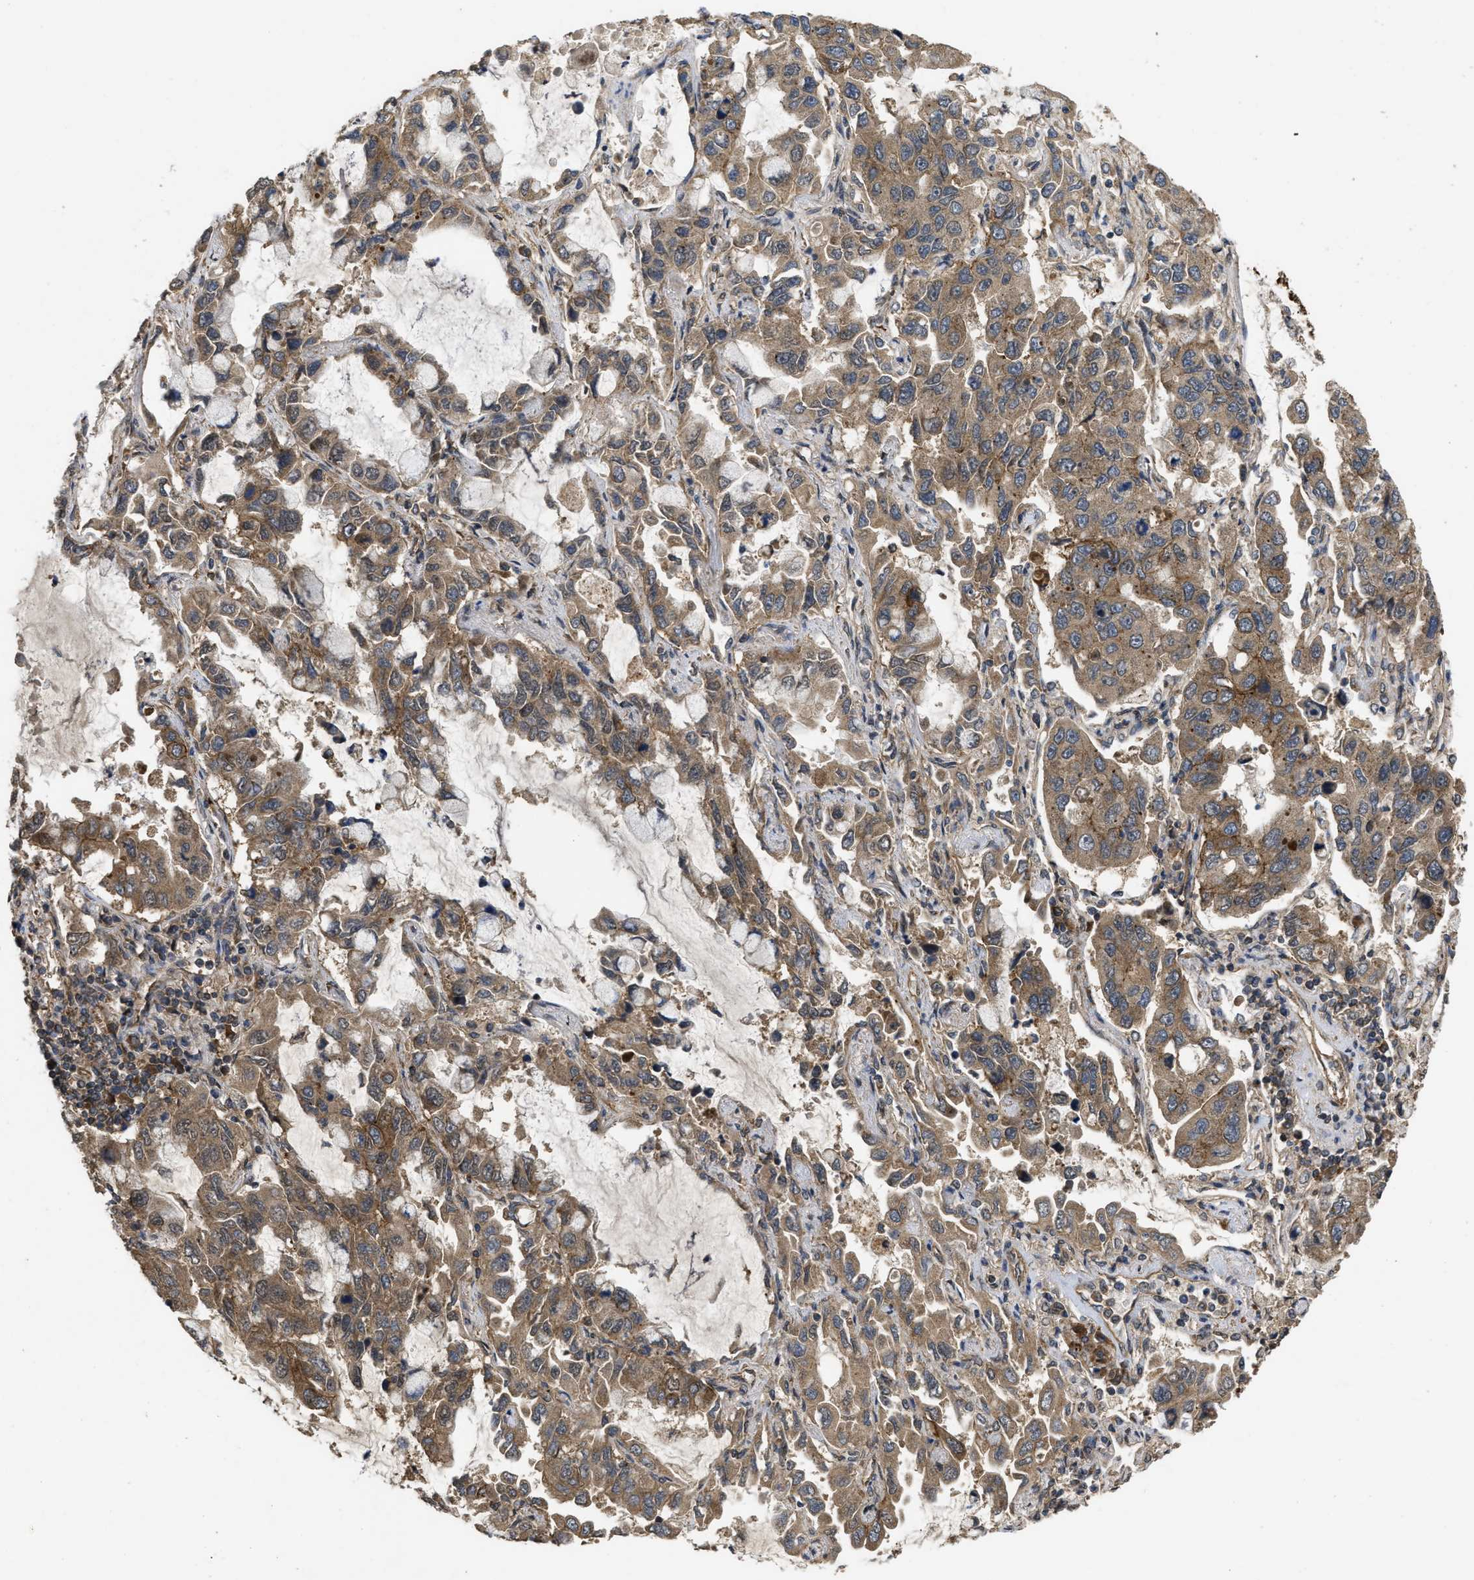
{"staining": {"intensity": "moderate", "quantity": ">75%", "location": "cytoplasmic/membranous"}, "tissue": "lung cancer", "cell_type": "Tumor cells", "image_type": "cancer", "snomed": [{"axis": "morphology", "description": "Adenocarcinoma, NOS"}, {"axis": "topography", "description": "Lung"}], "caption": "Lung cancer (adenocarcinoma) was stained to show a protein in brown. There is medium levels of moderate cytoplasmic/membranous expression in about >75% of tumor cells.", "gene": "FZD6", "patient": {"sex": "male", "age": 64}}